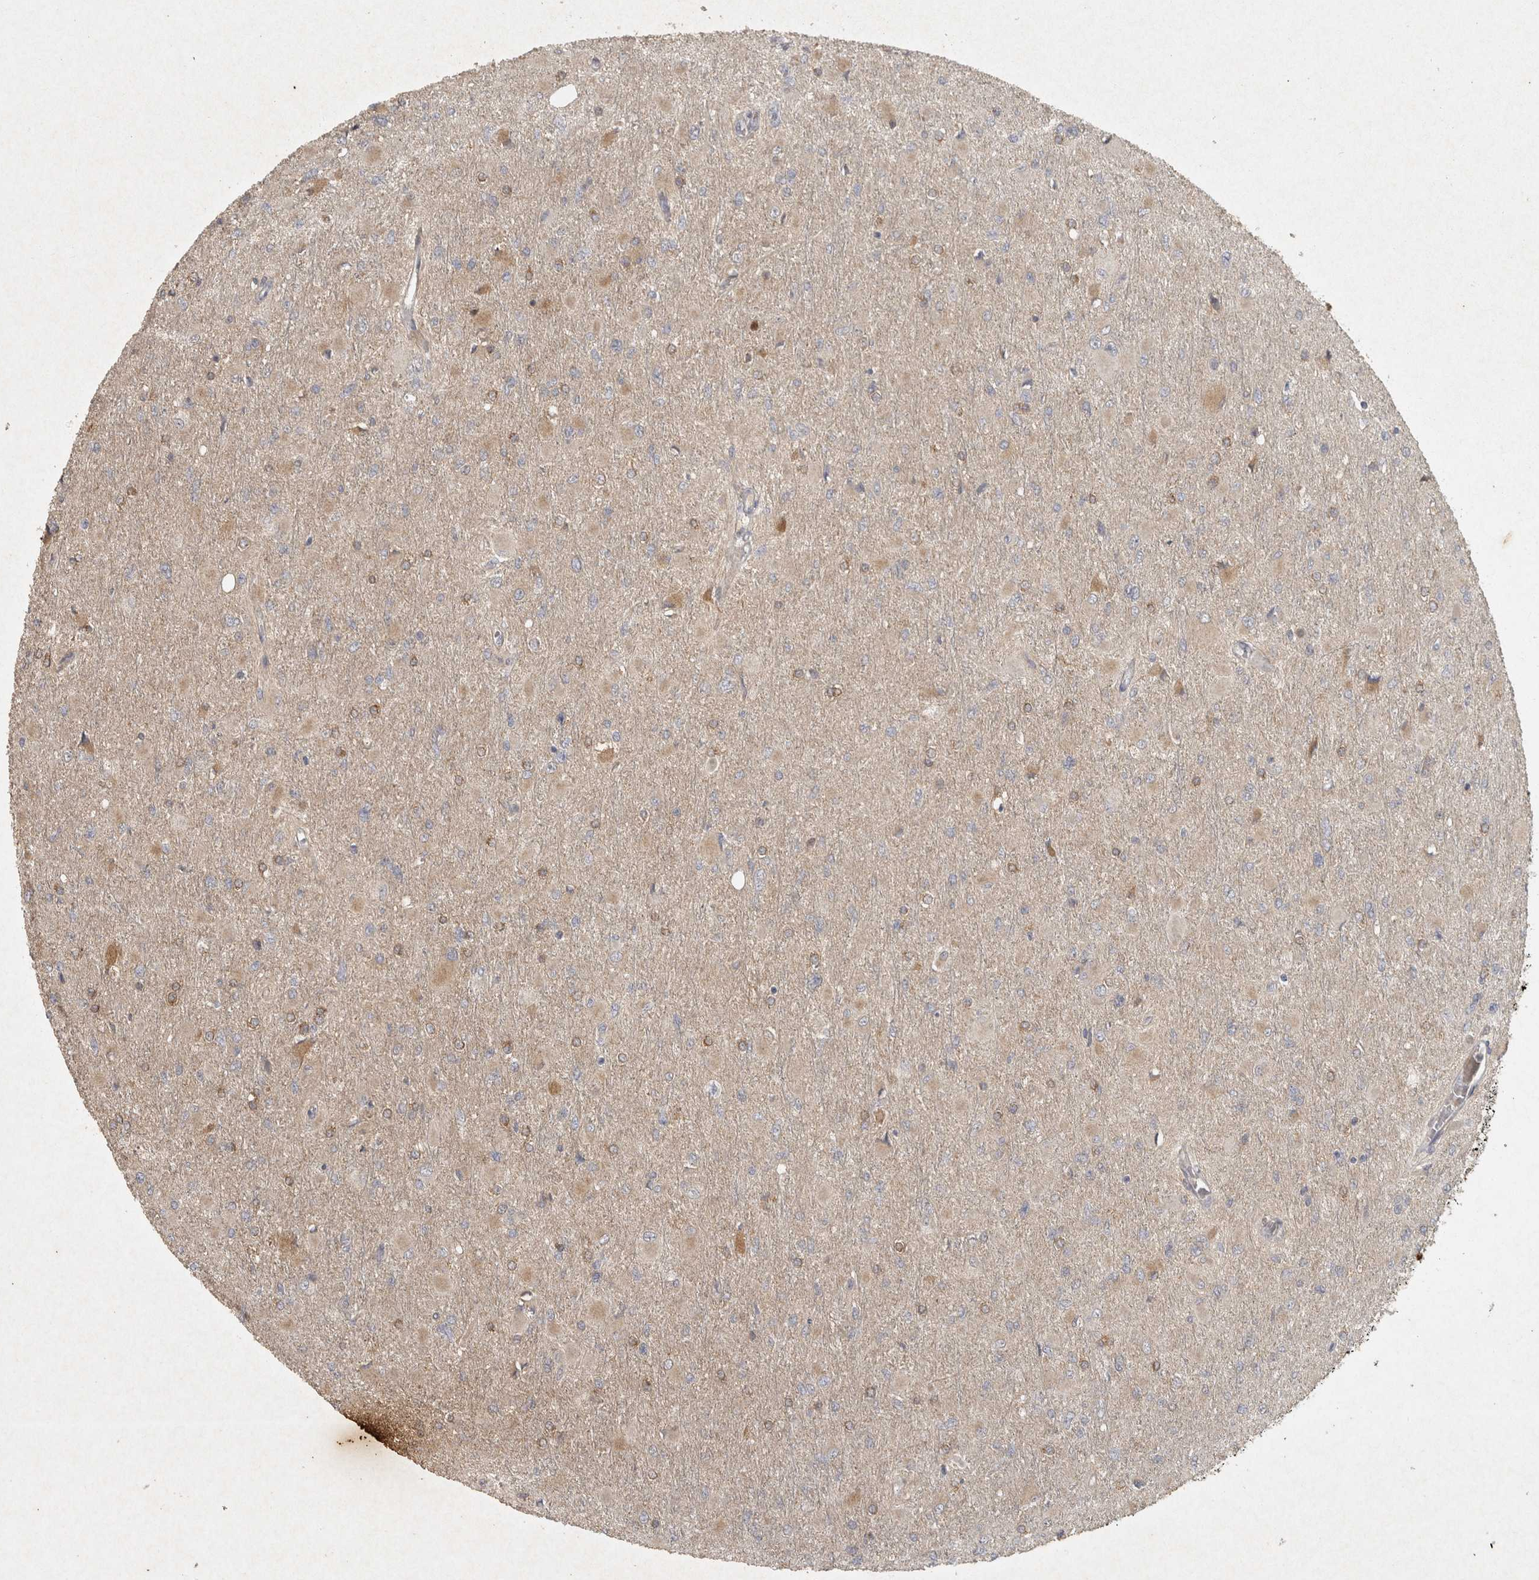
{"staining": {"intensity": "weak", "quantity": "<25%", "location": "cytoplasmic/membranous"}, "tissue": "glioma", "cell_type": "Tumor cells", "image_type": "cancer", "snomed": [{"axis": "morphology", "description": "Glioma, malignant, High grade"}, {"axis": "topography", "description": "Cerebral cortex"}], "caption": "Tumor cells show no significant protein positivity in high-grade glioma (malignant).", "gene": "OSTN", "patient": {"sex": "female", "age": 36}}